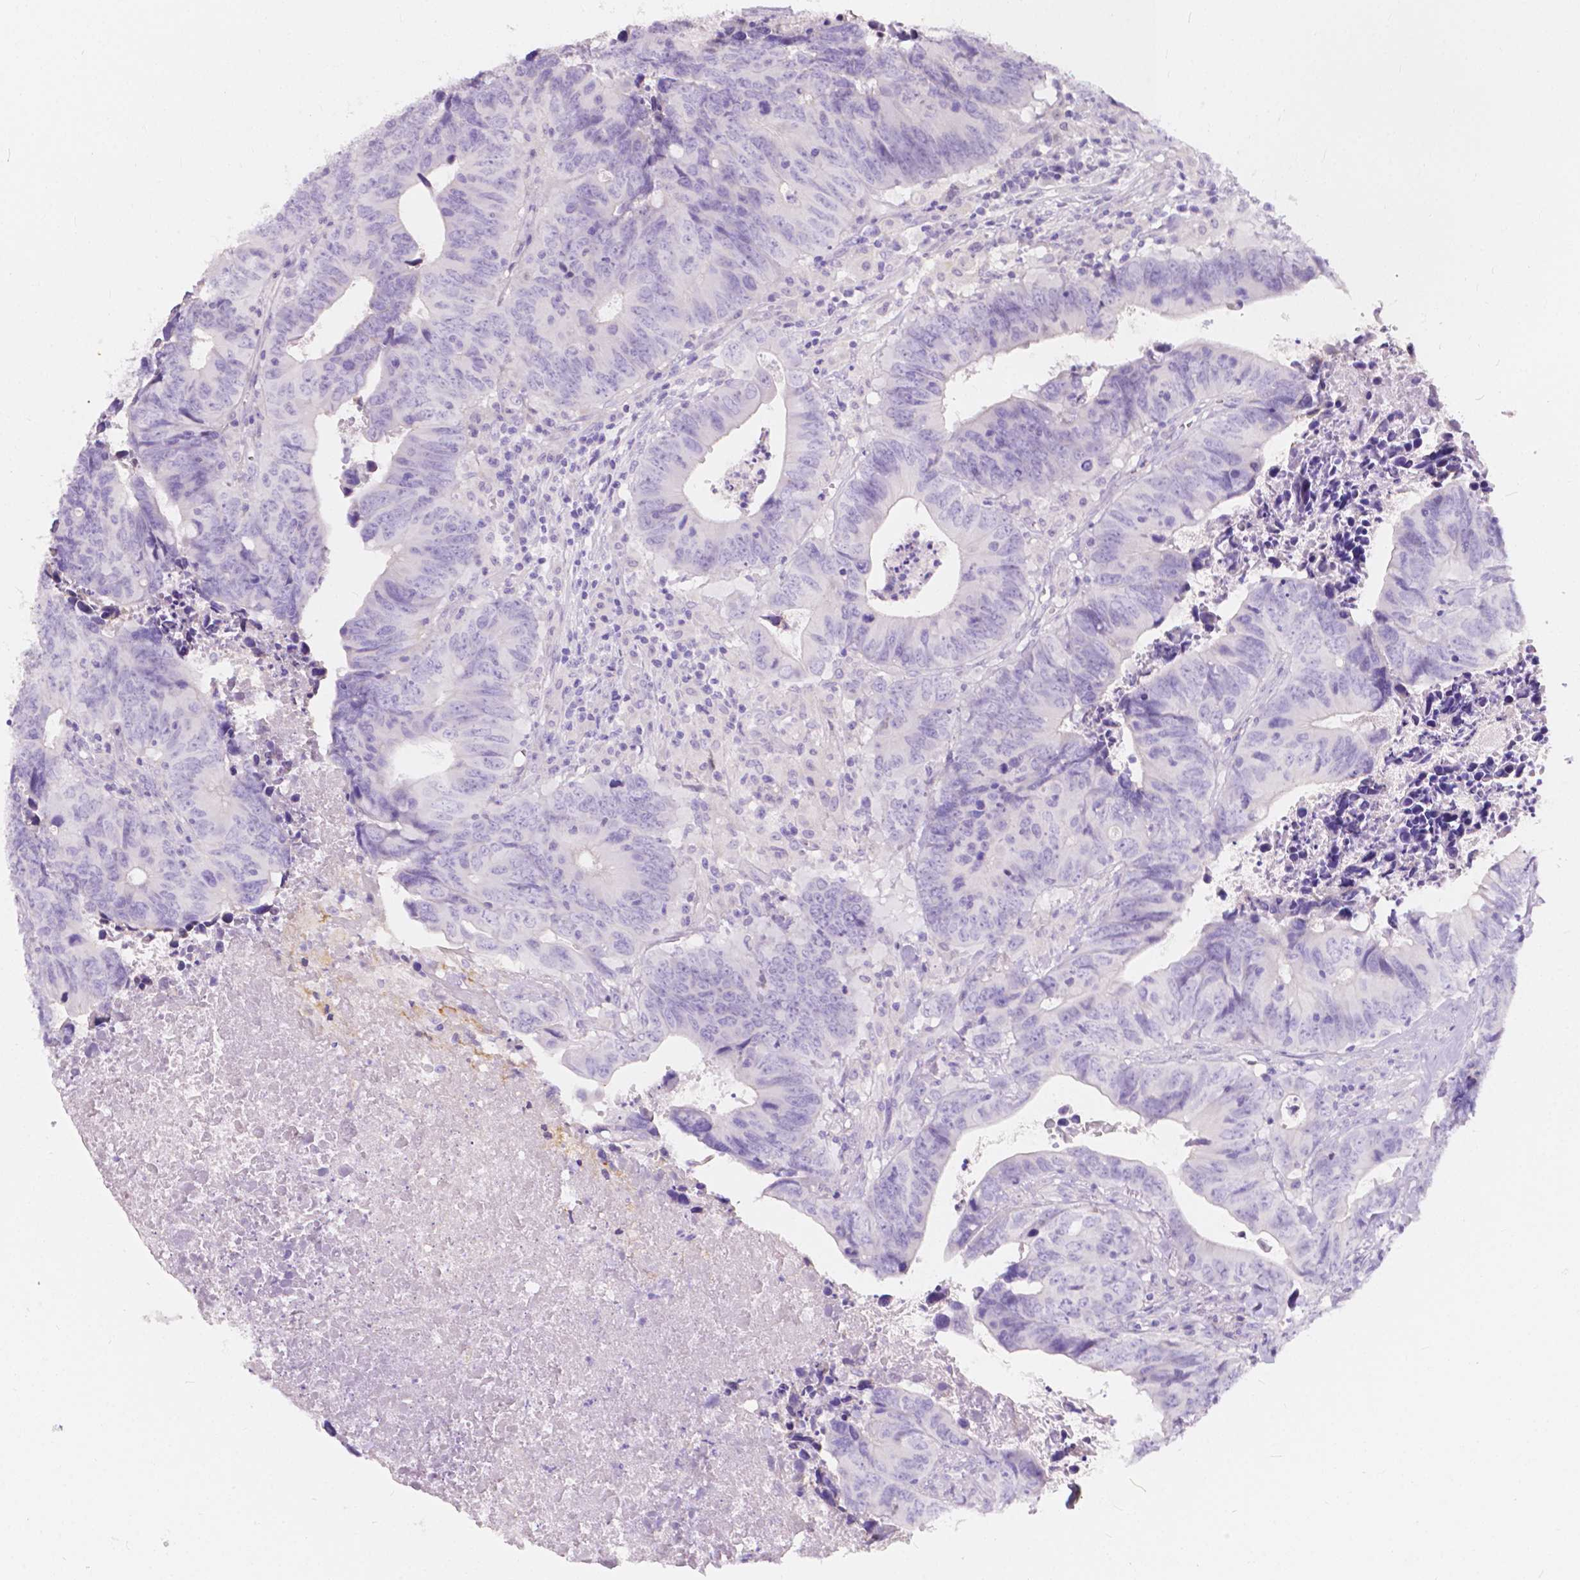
{"staining": {"intensity": "negative", "quantity": "none", "location": "none"}, "tissue": "colorectal cancer", "cell_type": "Tumor cells", "image_type": "cancer", "snomed": [{"axis": "morphology", "description": "Adenocarcinoma, NOS"}, {"axis": "topography", "description": "Colon"}], "caption": "Immunohistochemistry (IHC) image of colorectal cancer (adenocarcinoma) stained for a protein (brown), which shows no positivity in tumor cells.", "gene": "CLSTN2", "patient": {"sex": "female", "age": 82}}